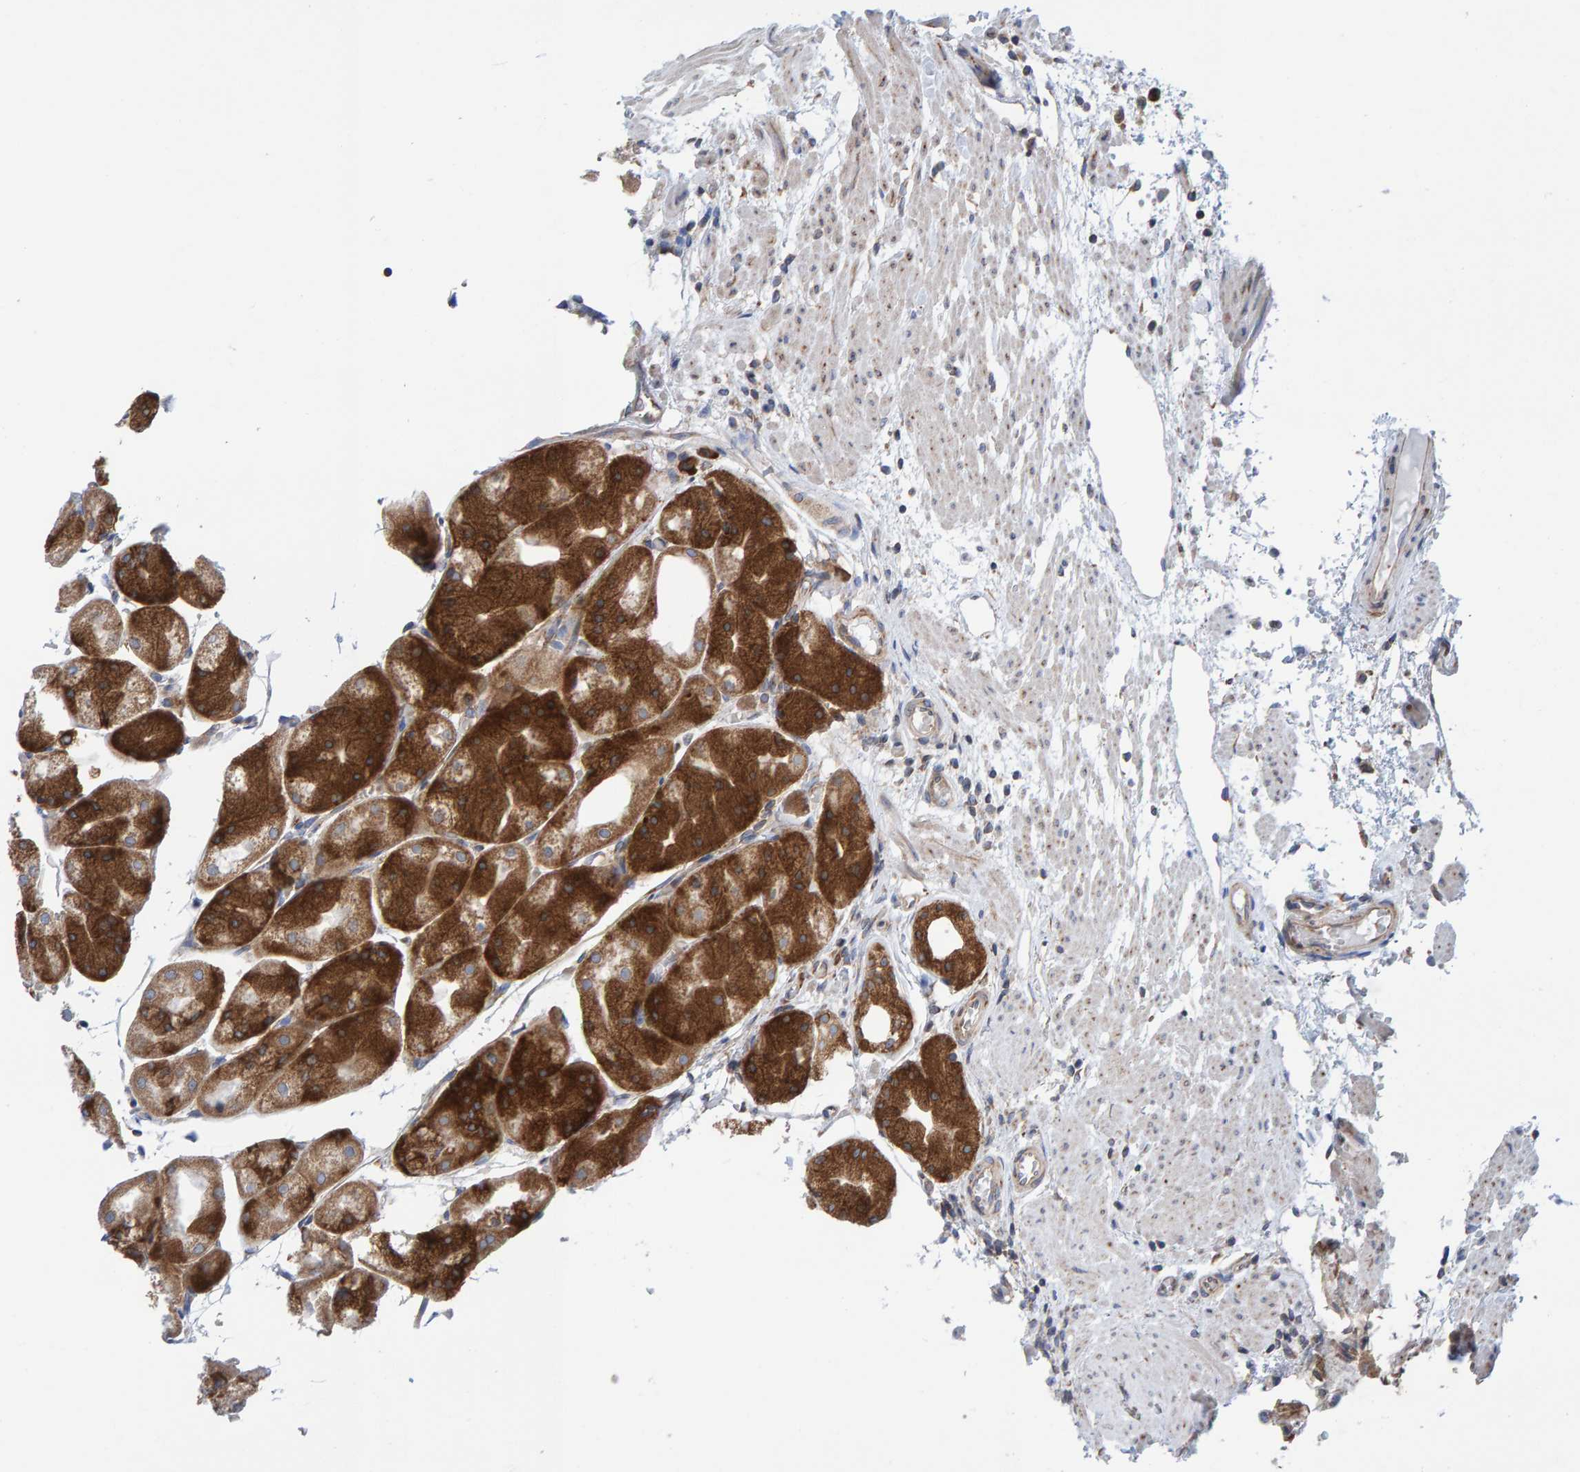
{"staining": {"intensity": "strong", "quantity": ">75%", "location": "cytoplasmic/membranous"}, "tissue": "stomach", "cell_type": "Glandular cells", "image_type": "normal", "snomed": [{"axis": "morphology", "description": "Normal tissue, NOS"}, {"axis": "topography", "description": "Stomach, upper"}], "caption": "Immunohistochemical staining of normal stomach demonstrates high levels of strong cytoplasmic/membranous expression in about >75% of glandular cells.", "gene": "CDK5RAP3", "patient": {"sex": "male", "age": 72}}